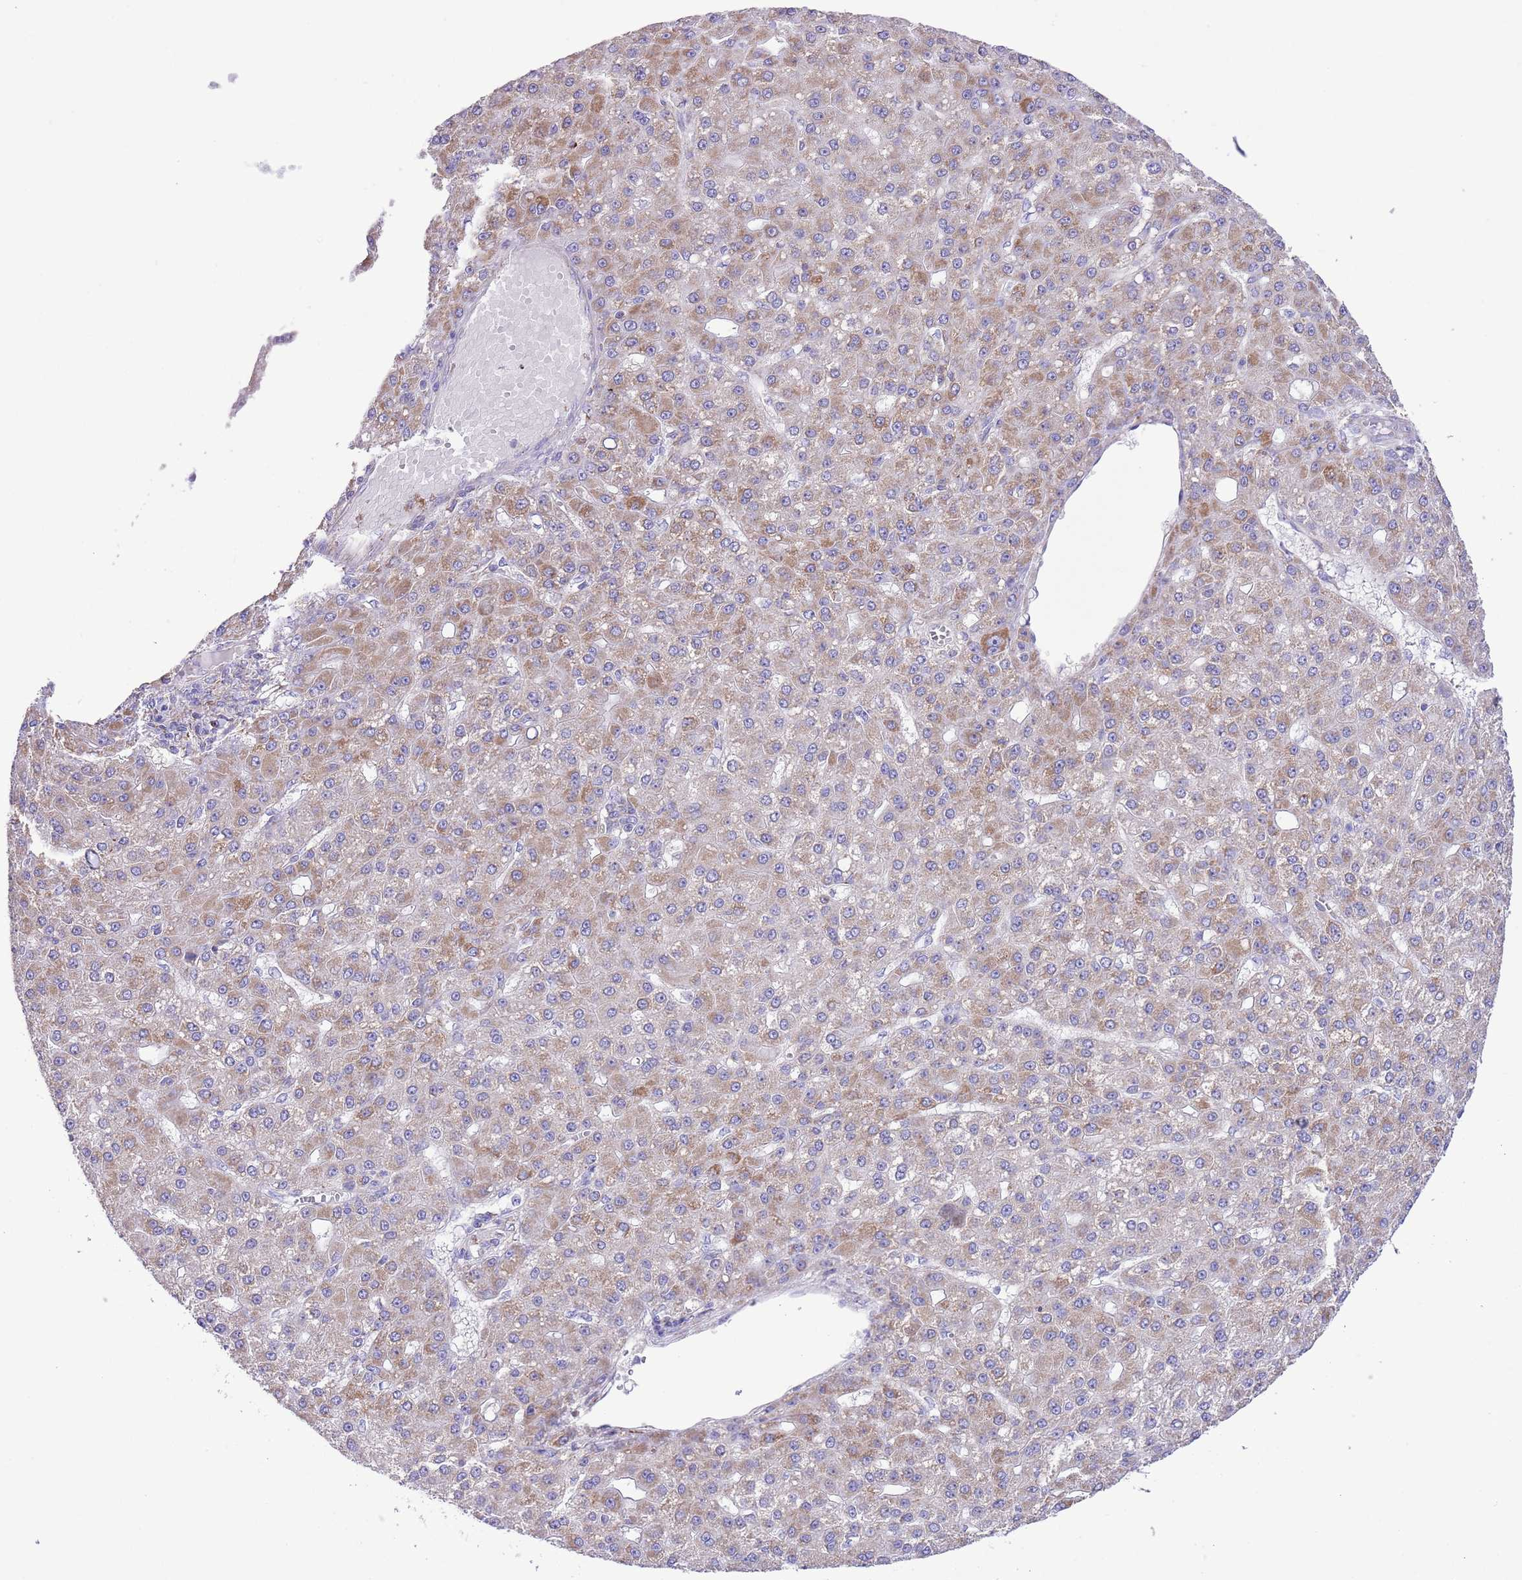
{"staining": {"intensity": "weak", "quantity": "25%-75%", "location": "cytoplasmic/membranous"}, "tissue": "liver cancer", "cell_type": "Tumor cells", "image_type": "cancer", "snomed": [{"axis": "morphology", "description": "Carcinoma, Hepatocellular, NOS"}, {"axis": "topography", "description": "Liver"}], "caption": "Immunohistochemical staining of human hepatocellular carcinoma (liver) shows low levels of weak cytoplasmic/membranous protein staining in about 25%-75% of tumor cells.", "gene": "SS18L2", "patient": {"sex": "male", "age": 67}}